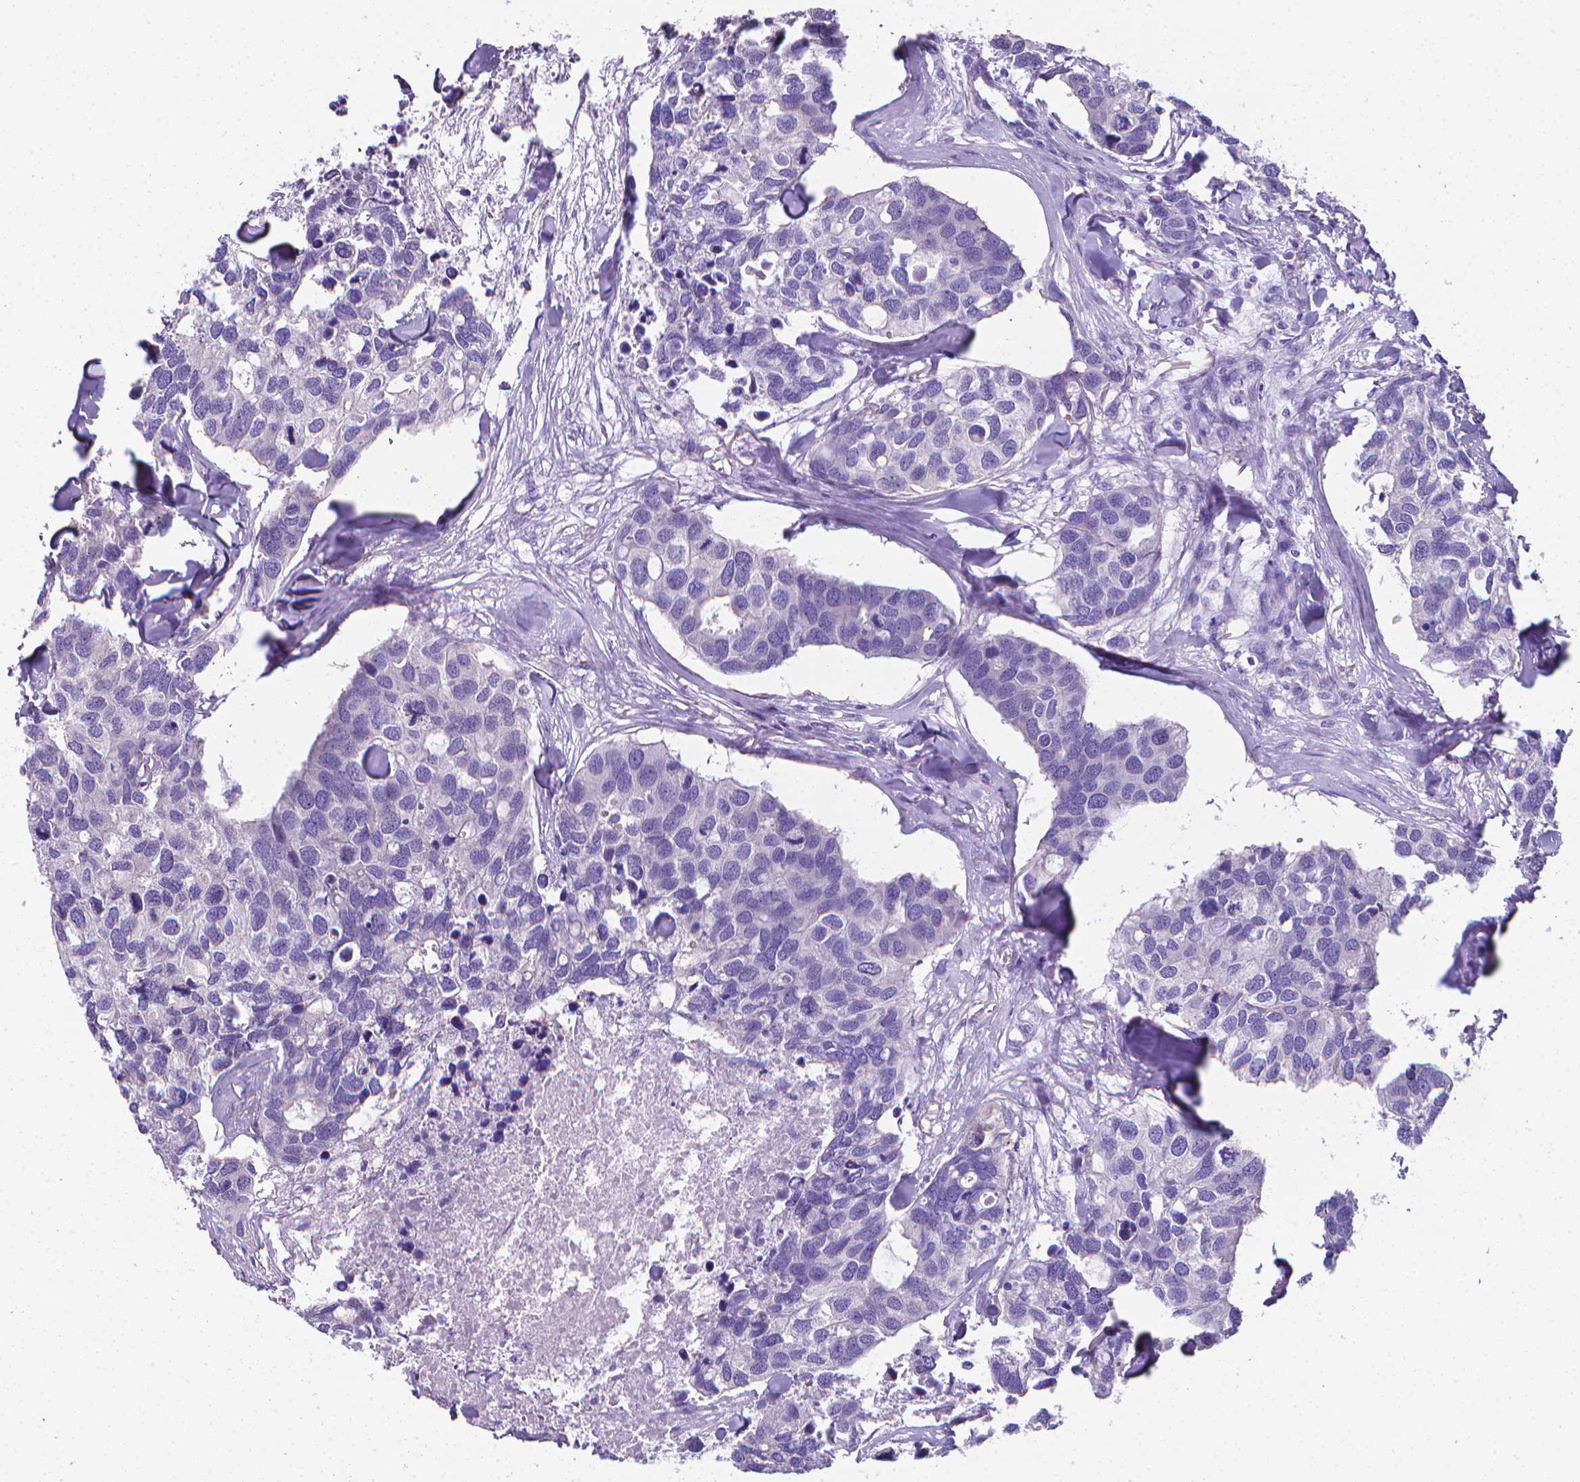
{"staining": {"intensity": "negative", "quantity": "none", "location": "none"}, "tissue": "breast cancer", "cell_type": "Tumor cells", "image_type": "cancer", "snomed": [{"axis": "morphology", "description": "Duct carcinoma"}, {"axis": "topography", "description": "Breast"}], "caption": "IHC histopathology image of neoplastic tissue: human intraductal carcinoma (breast) stained with DAB displays no significant protein staining in tumor cells.", "gene": "LRRC73", "patient": {"sex": "female", "age": 83}}